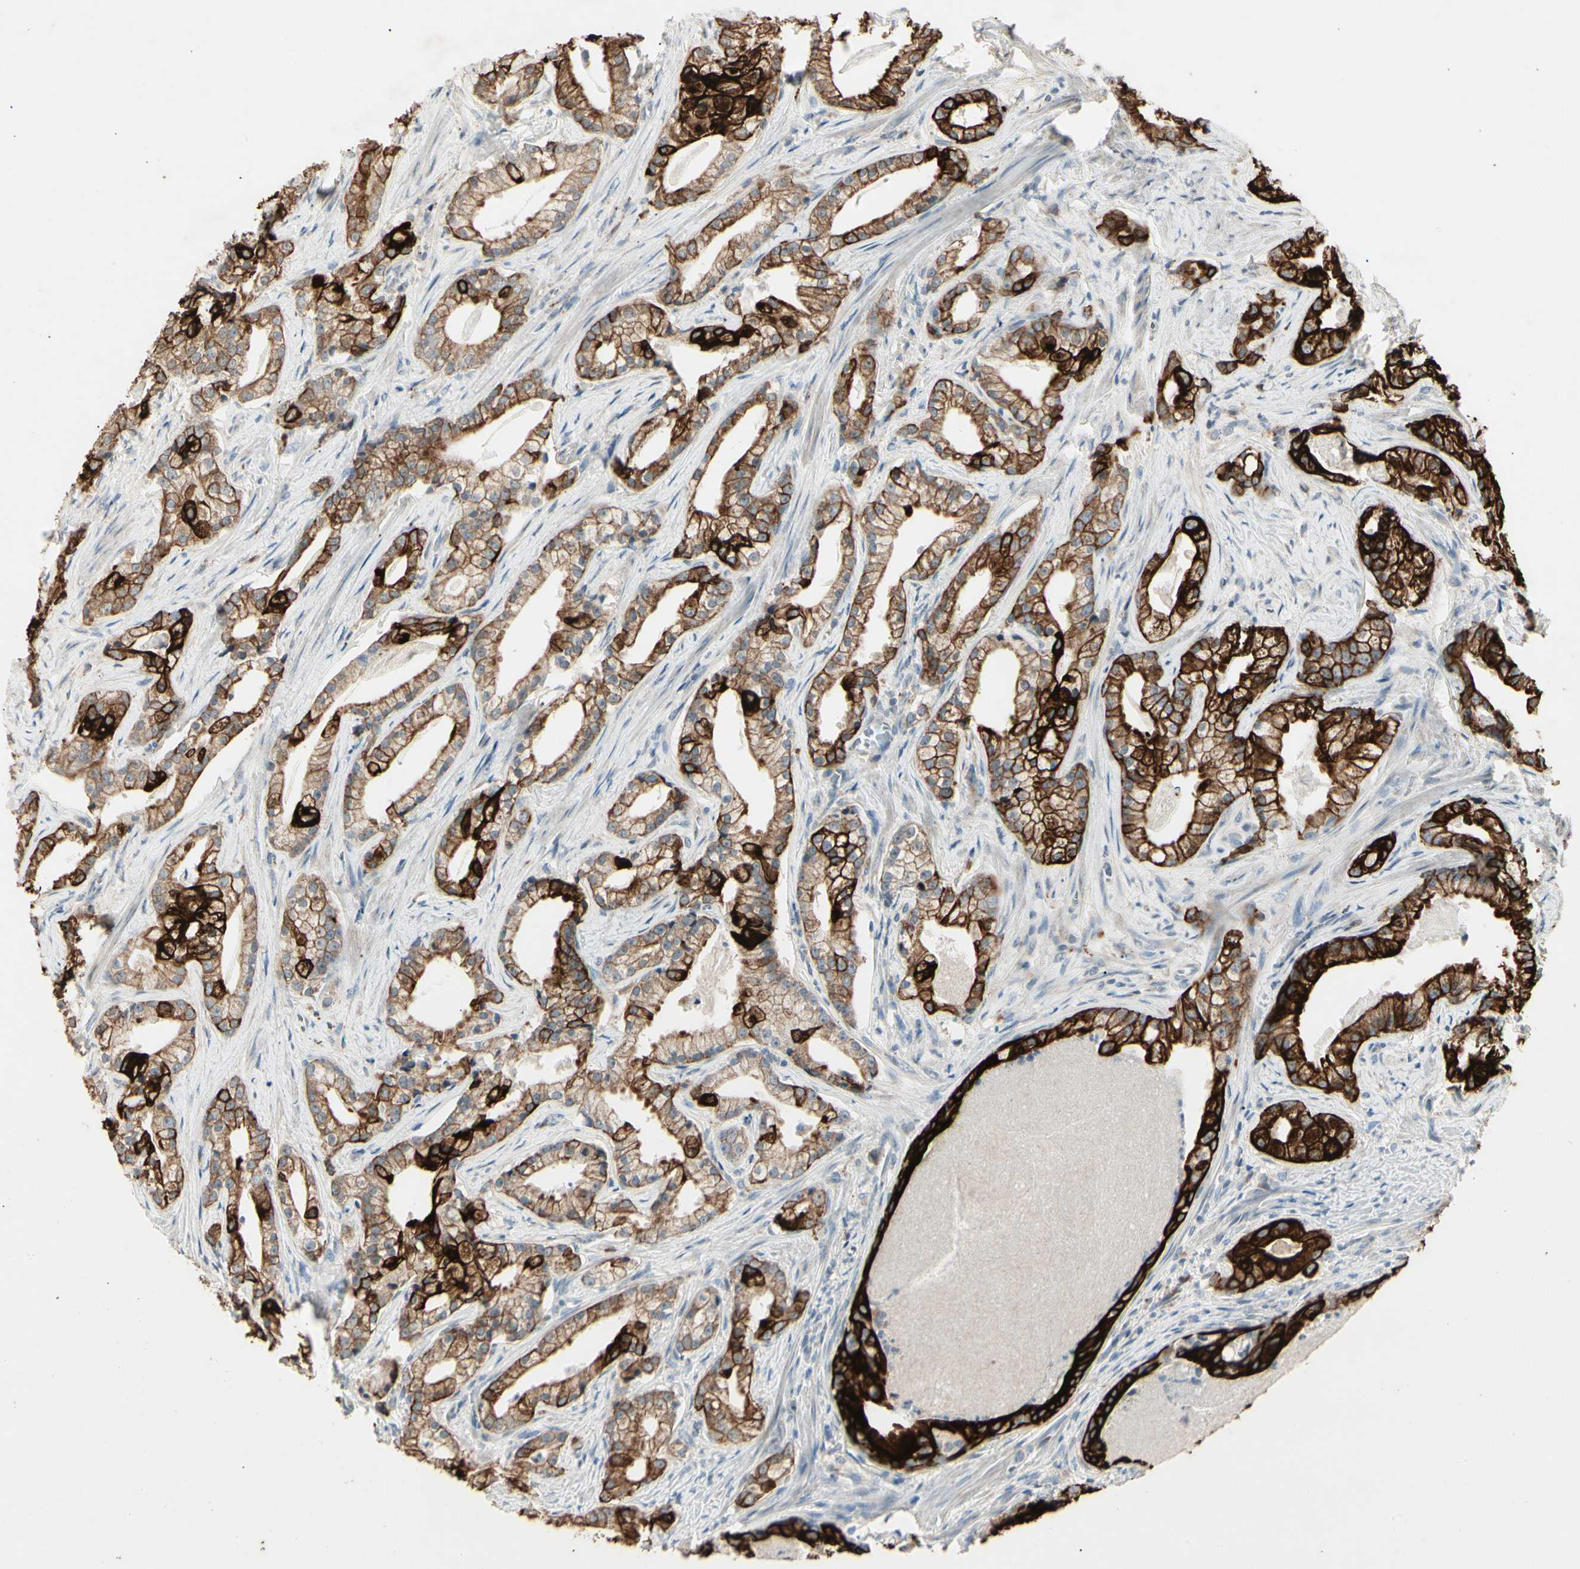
{"staining": {"intensity": "strong", "quantity": ">75%", "location": "cytoplasmic/membranous"}, "tissue": "prostate cancer", "cell_type": "Tumor cells", "image_type": "cancer", "snomed": [{"axis": "morphology", "description": "Adenocarcinoma, Low grade"}, {"axis": "topography", "description": "Prostate"}], "caption": "Protein analysis of low-grade adenocarcinoma (prostate) tissue shows strong cytoplasmic/membranous positivity in approximately >75% of tumor cells.", "gene": "SKIL", "patient": {"sex": "male", "age": 59}}